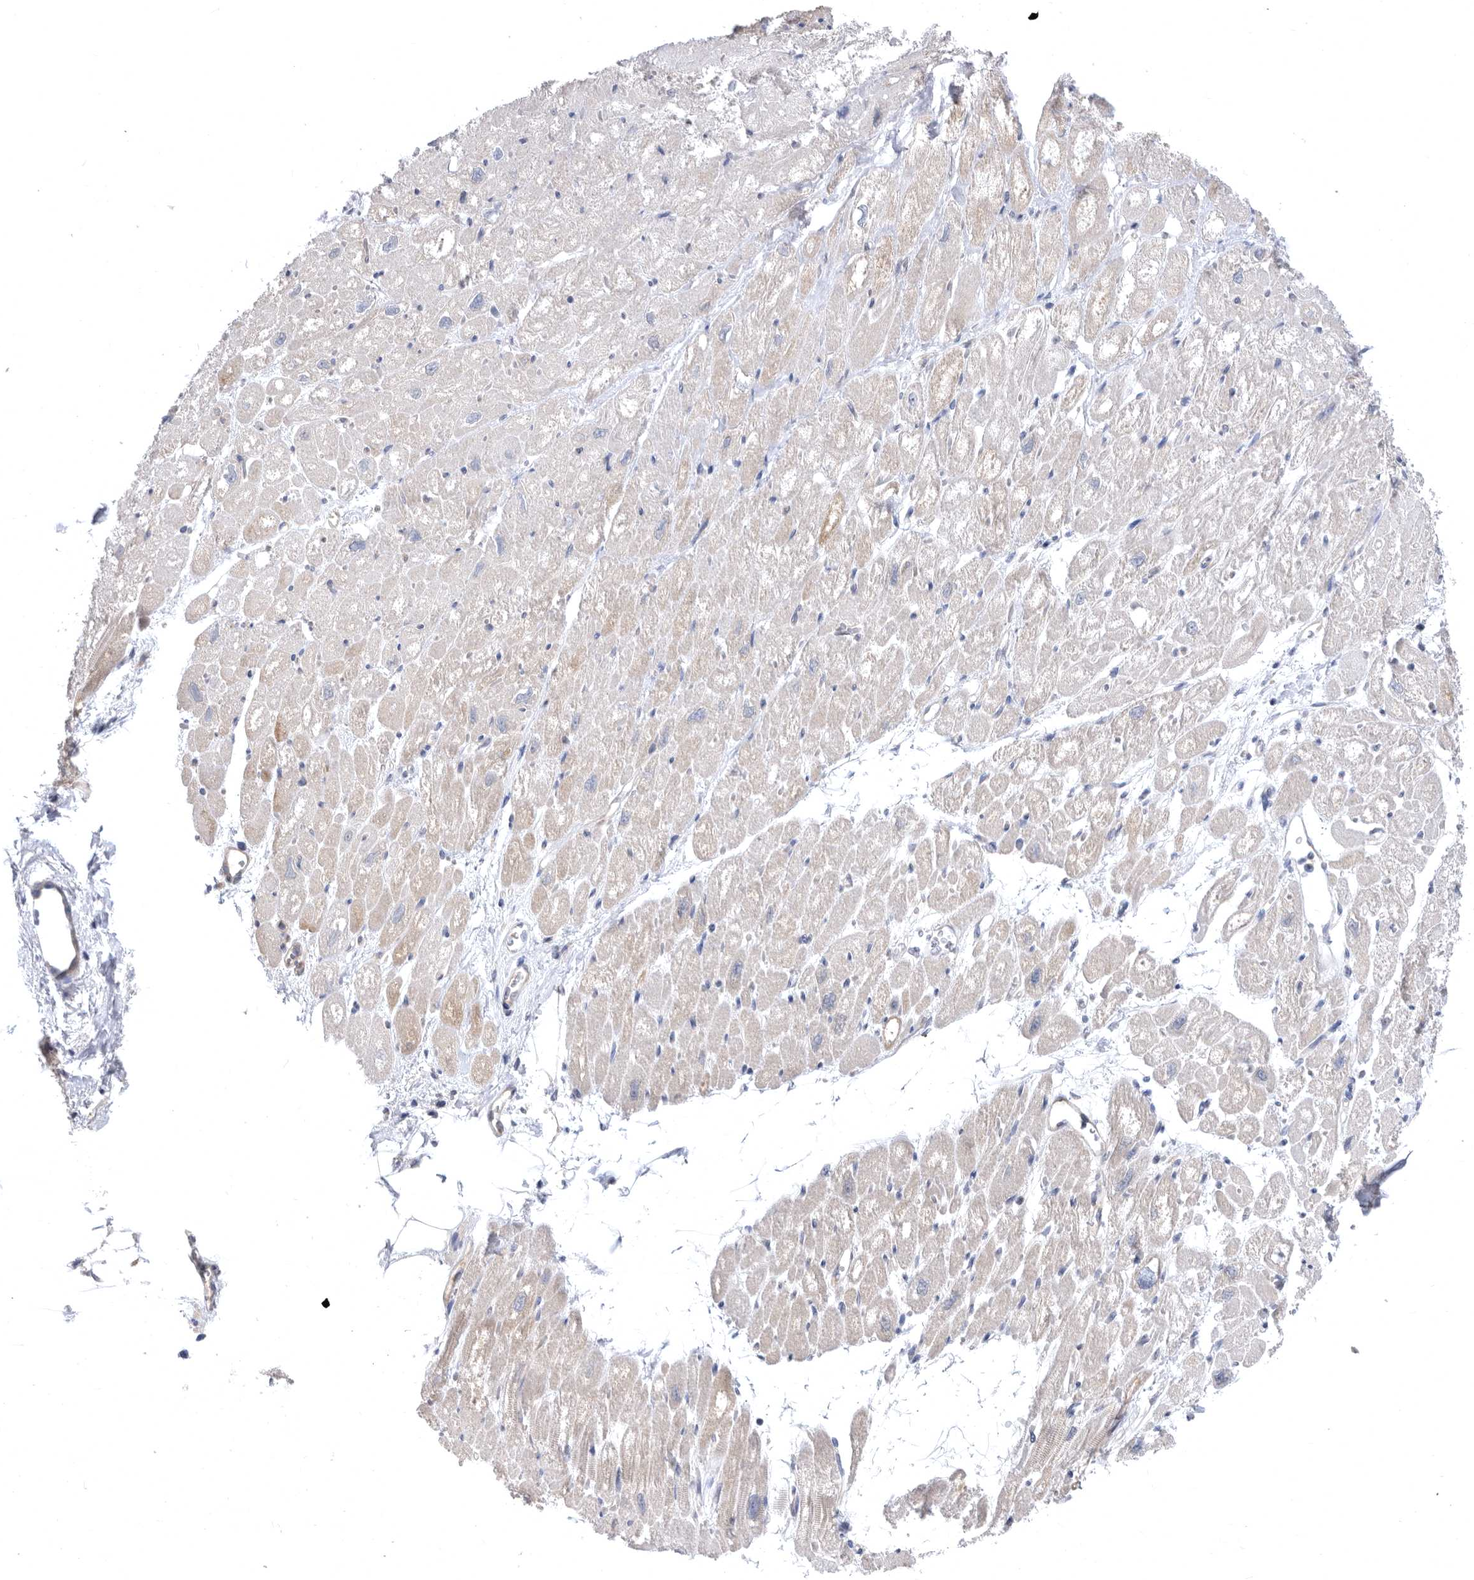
{"staining": {"intensity": "negative", "quantity": "none", "location": "none"}, "tissue": "heart muscle", "cell_type": "Cardiomyocytes", "image_type": "normal", "snomed": [{"axis": "morphology", "description": "Normal tissue, NOS"}, {"axis": "topography", "description": "Heart"}], "caption": "A micrograph of heart muscle stained for a protein exhibits no brown staining in cardiomyocytes. Nuclei are stained in blue.", "gene": "CCT4", "patient": {"sex": "male", "age": 50}}